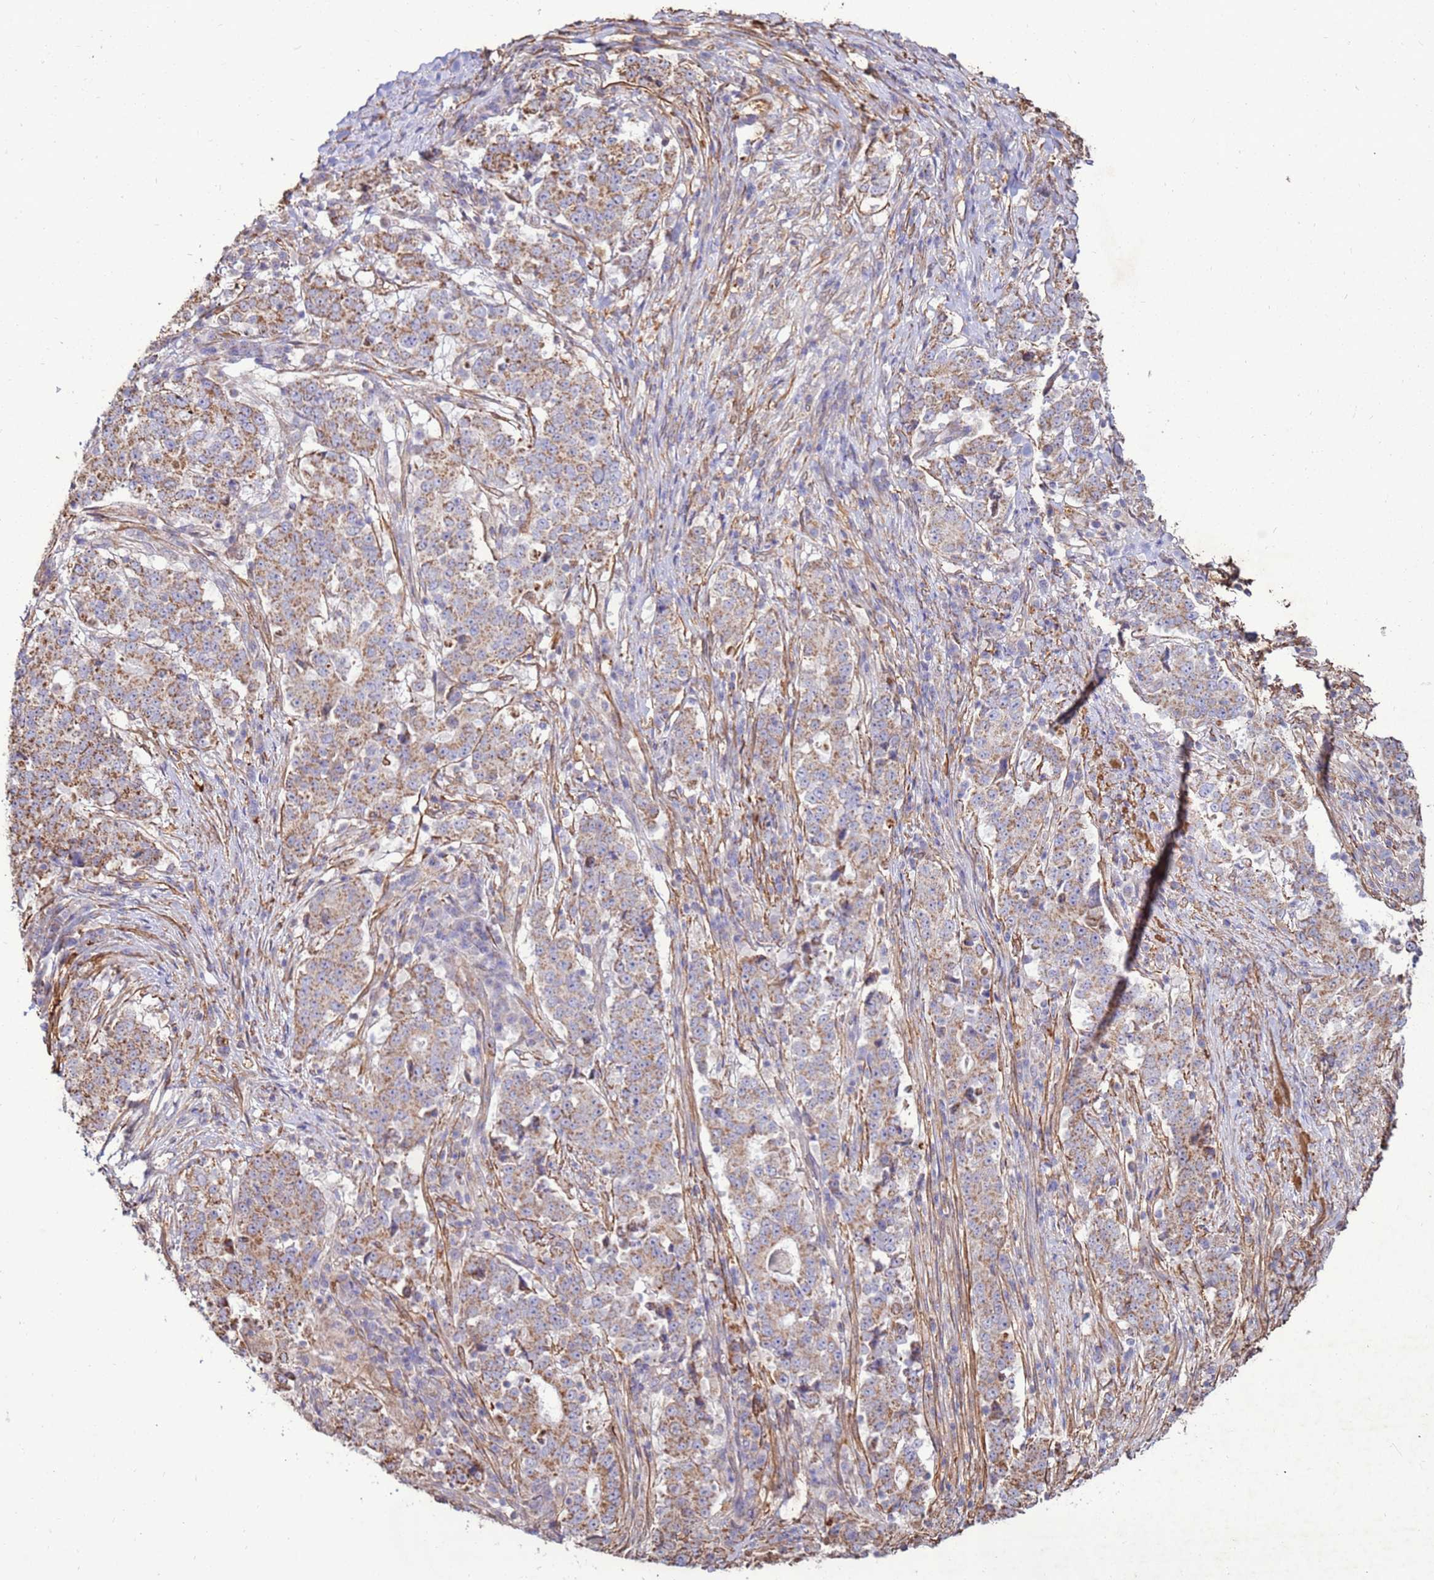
{"staining": {"intensity": "moderate", "quantity": "25%-75%", "location": "cytoplasmic/membranous"}, "tissue": "stomach cancer", "cell_type": "Tumor cells", "image_type": "cancer", "snomed": [{"axis": "morphology", "description": "Adenocarcinoma, NOS"}, {"axis": "topography", "description": "Stomach"}], "caption": "There is medium levels of moderate cytoplasmic/membranous expression in tumor cells of stomach adenocarcinoma, as demonstrated by immunohistochemical staining (brown color).", "gene": "DDX59", "patient": {"sex": "male", "age": 59}}